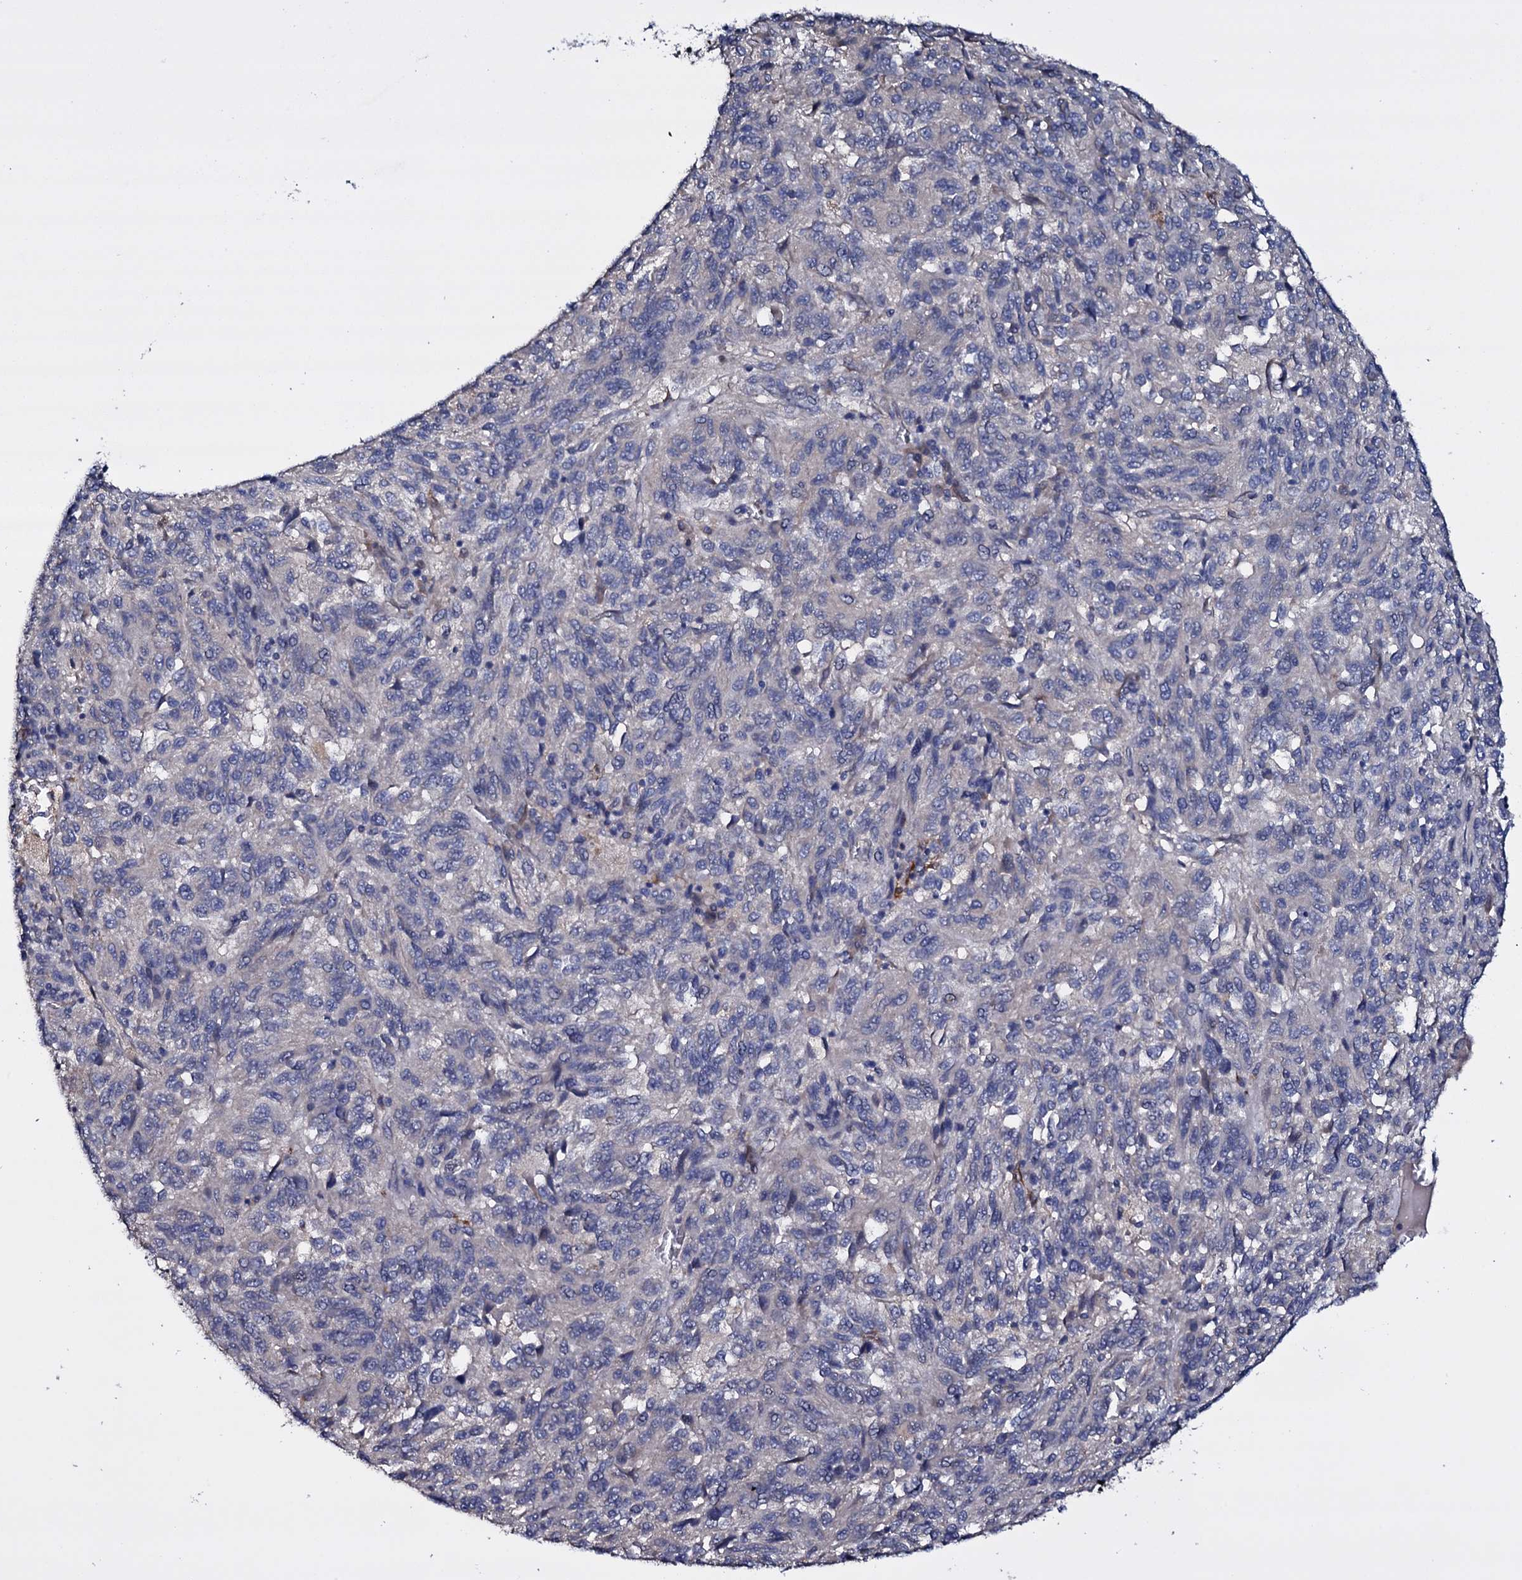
{"staining": {"intensity": "negative", "quantity": "none", "location": "none"}, "tissue": "melanoma", "cell_type": "Tumor cells", "image_type": "cancer", "snomed": [{"axis": "morphology", "description": "Malignant melanoma, Metastatic site"}, {"axis": "topography", "description": "Lung"}], "caption": "Protein analysis of melanoma exhibits no significant positivity in tumor cells. (DAB IHC with hematoxylin counter stain).", "gene": "BCL2L14", "patient": {"sex": "male", "age": 64}}